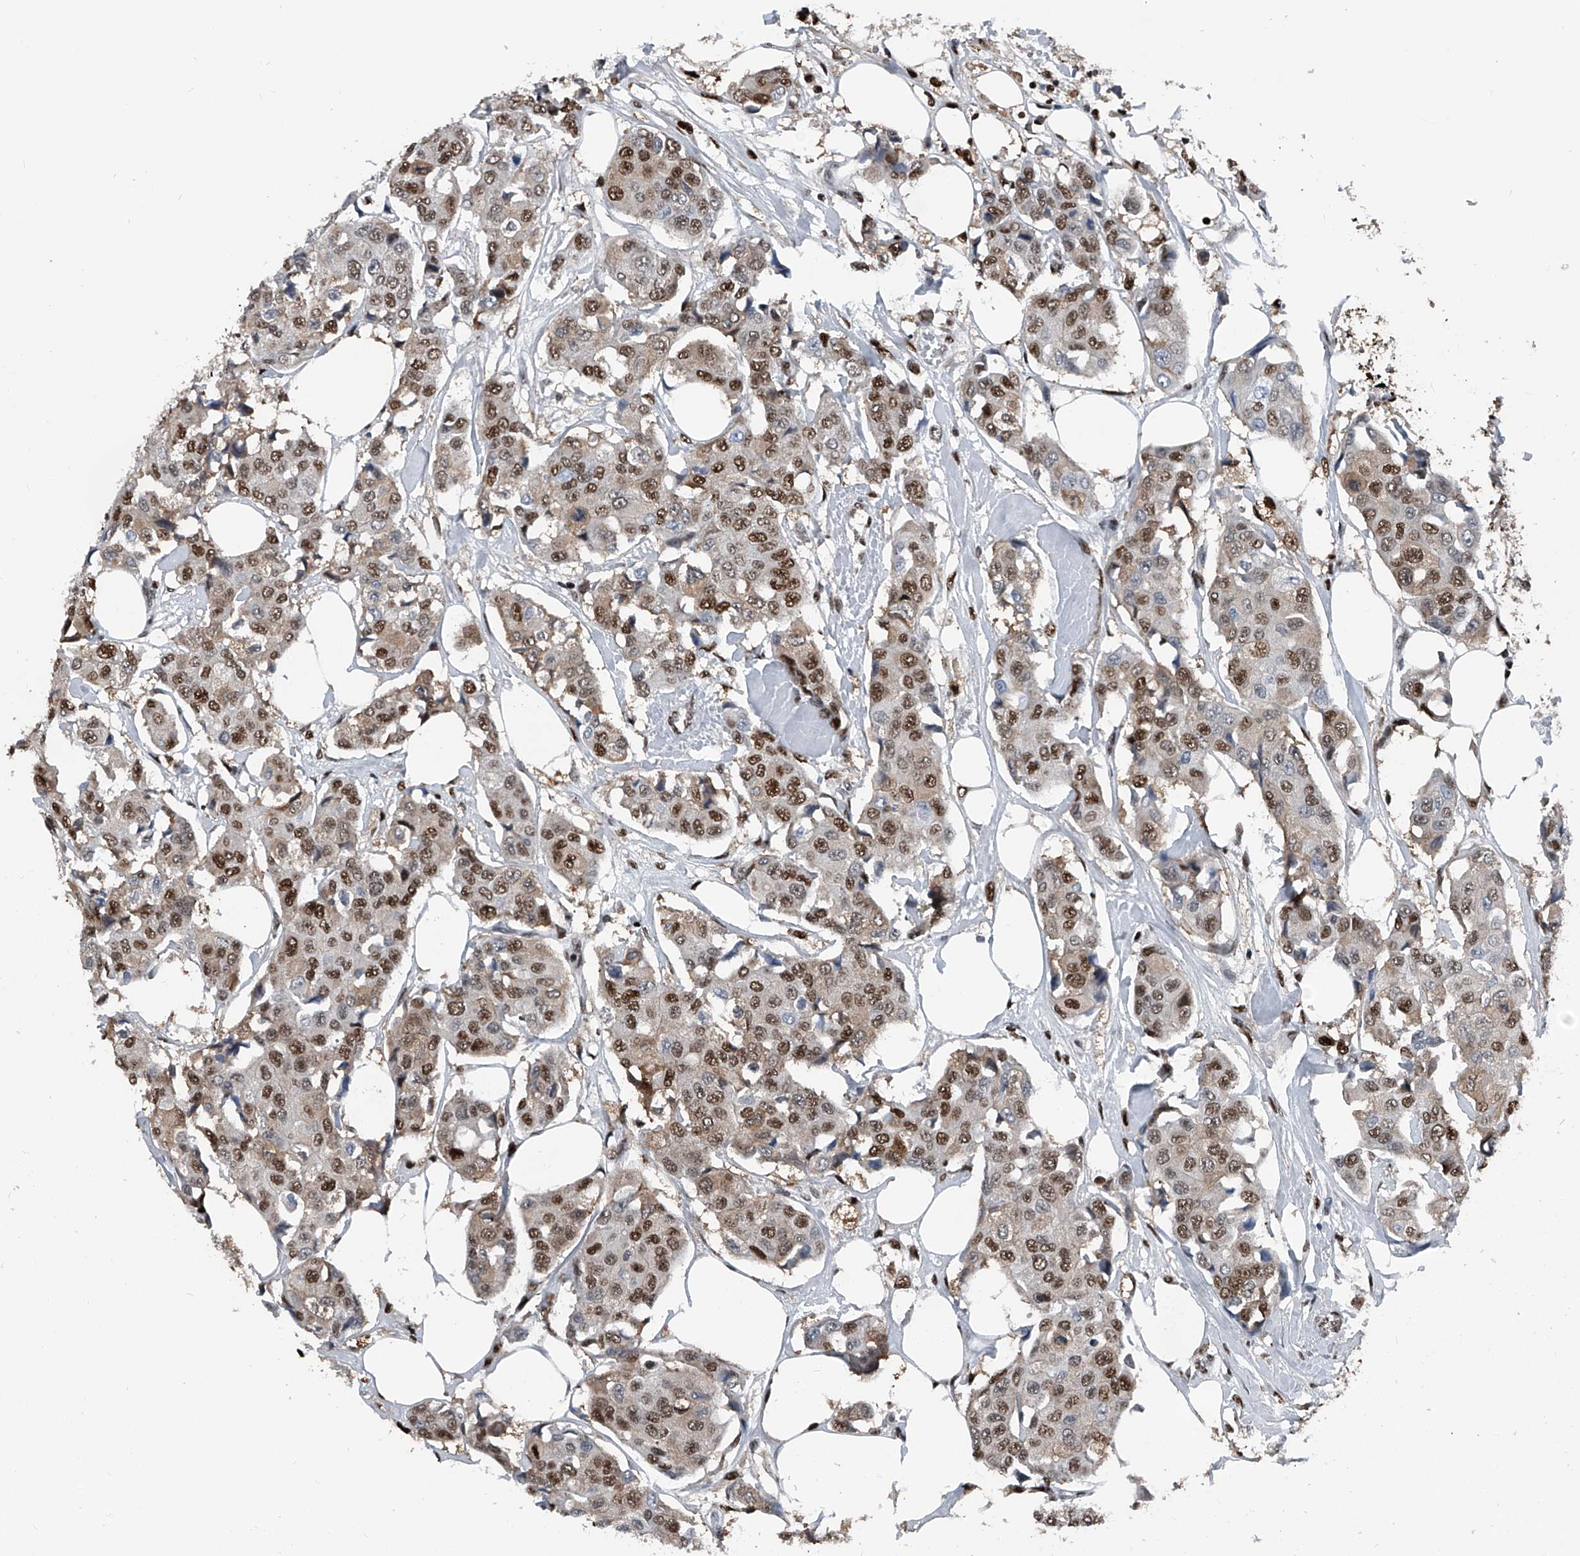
{"staining": {"intensity": "moderate", "quantity": ">75%", "location": "nuclear"}, "tissue": "breast cancer", "cell_type": "Tumor cells", "image_type": "cancer", "snomed": [{"axis": "morphology", "description": "Duct carcinoma"}, {"axis": "topography", "description": "Breast"}], "caption": "Protein analysis of breast cancer (intraductal carcinoma) tissue demonstrates moderate nuclear staining in approximately >75% of tumor cells.", "gene": "FKBP5", "patient": {"sex": "female", "age": 80}}